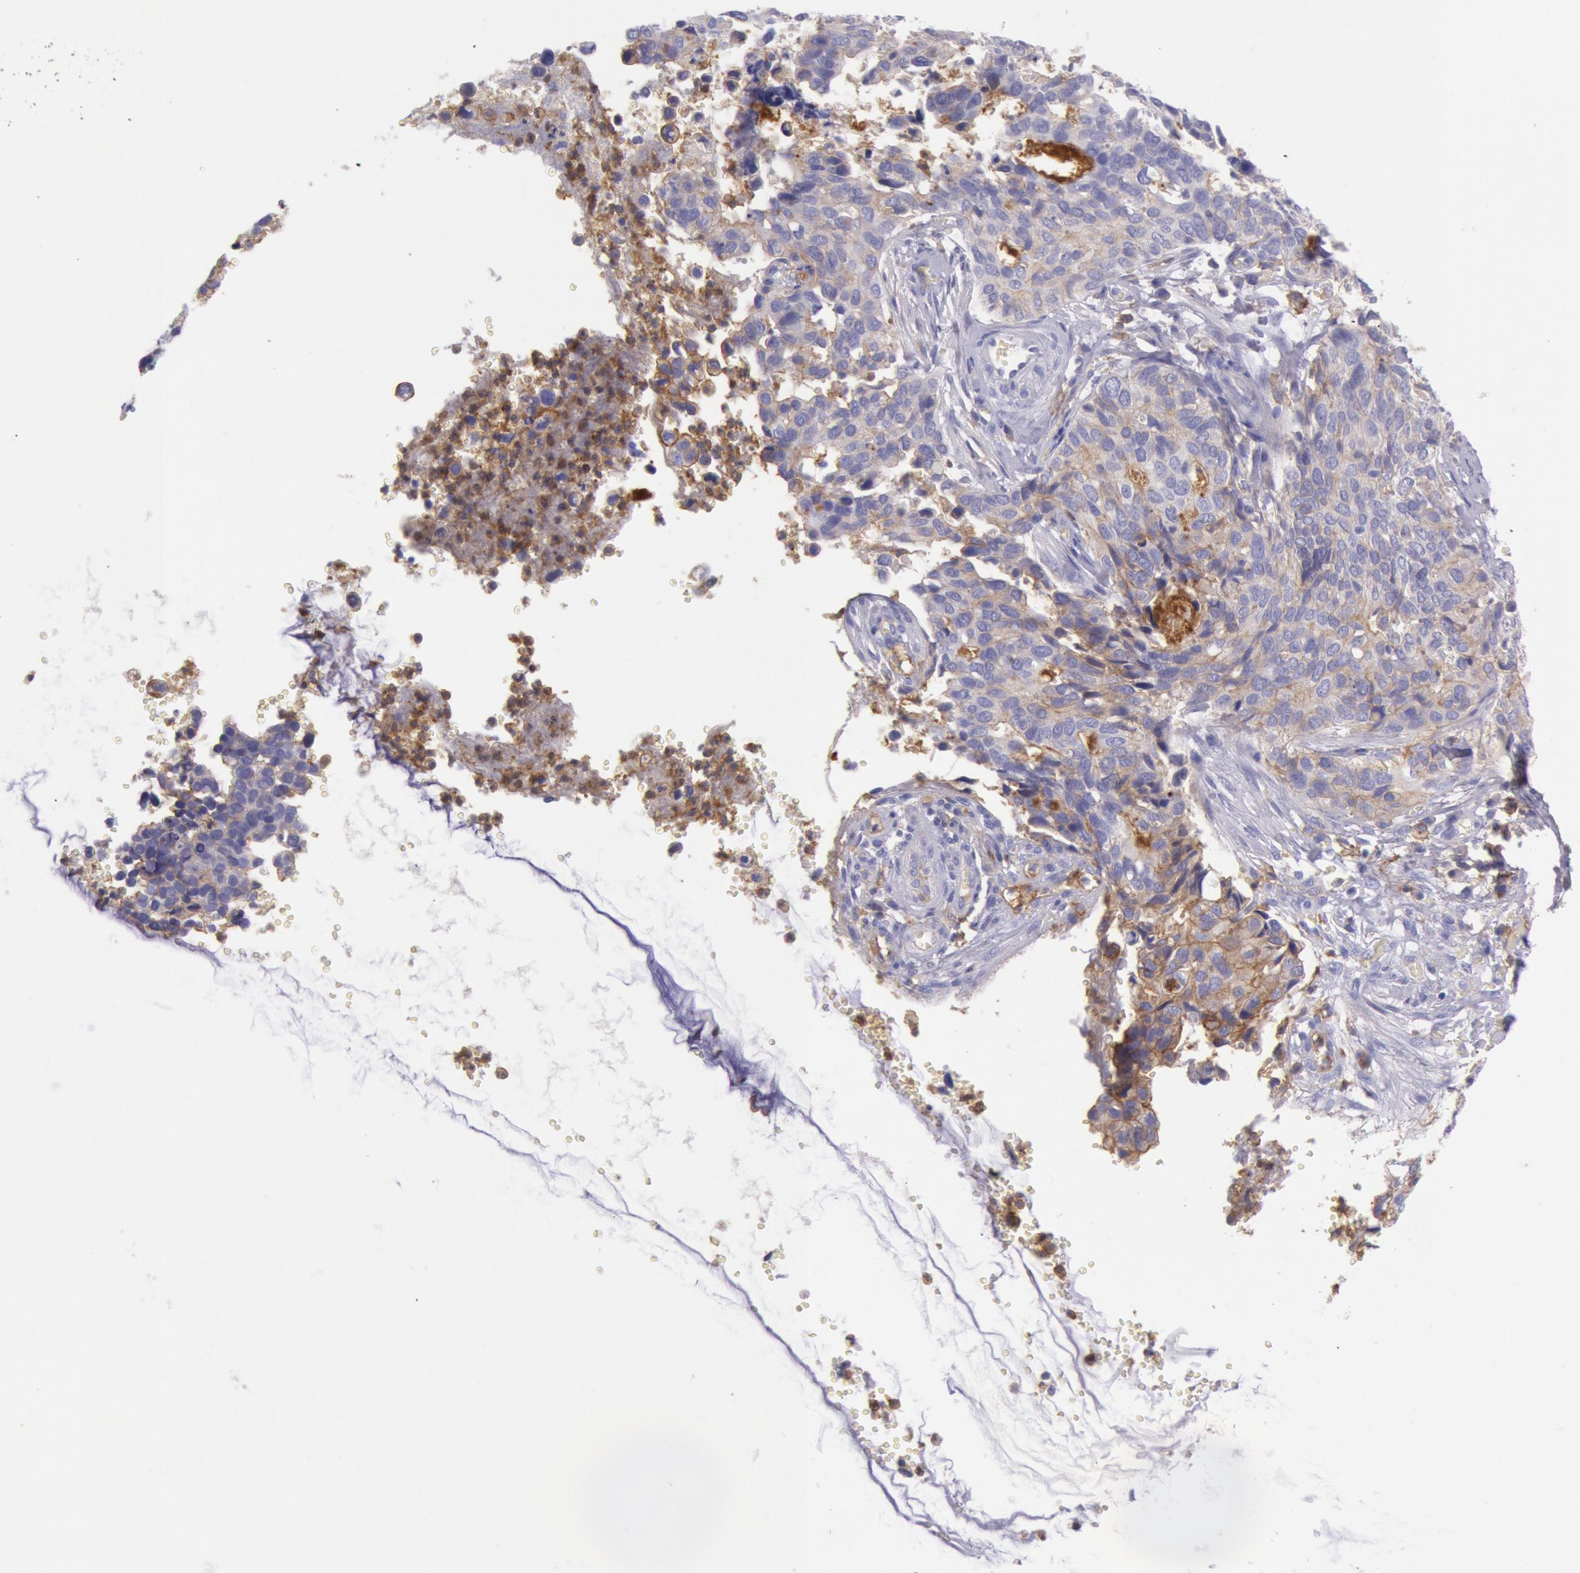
{"staining": {"intensity": "weak", "quantity": "25%-75%", "location": "cytoplasmic/membranous"}, "tissue": "cervical cancer", "cell_type": "Tumor cells", "image_type": "cancer", "snomed": [{"axis": "morphology", "description": "Normal tissue, NOS"}, {"axis": "morphology", "description": "Squamous cell carcinoma, NOS"}, {"axis": "topography", "description": "Cervix"}], "caption": "Protein expression analysis of human cervical cancer reveals weak cytoplasmic/membranous positivity in approximately 25%-75% of tumor cells.", "gene": "LYN", "patient": {"sex": "female", "age": 45}}